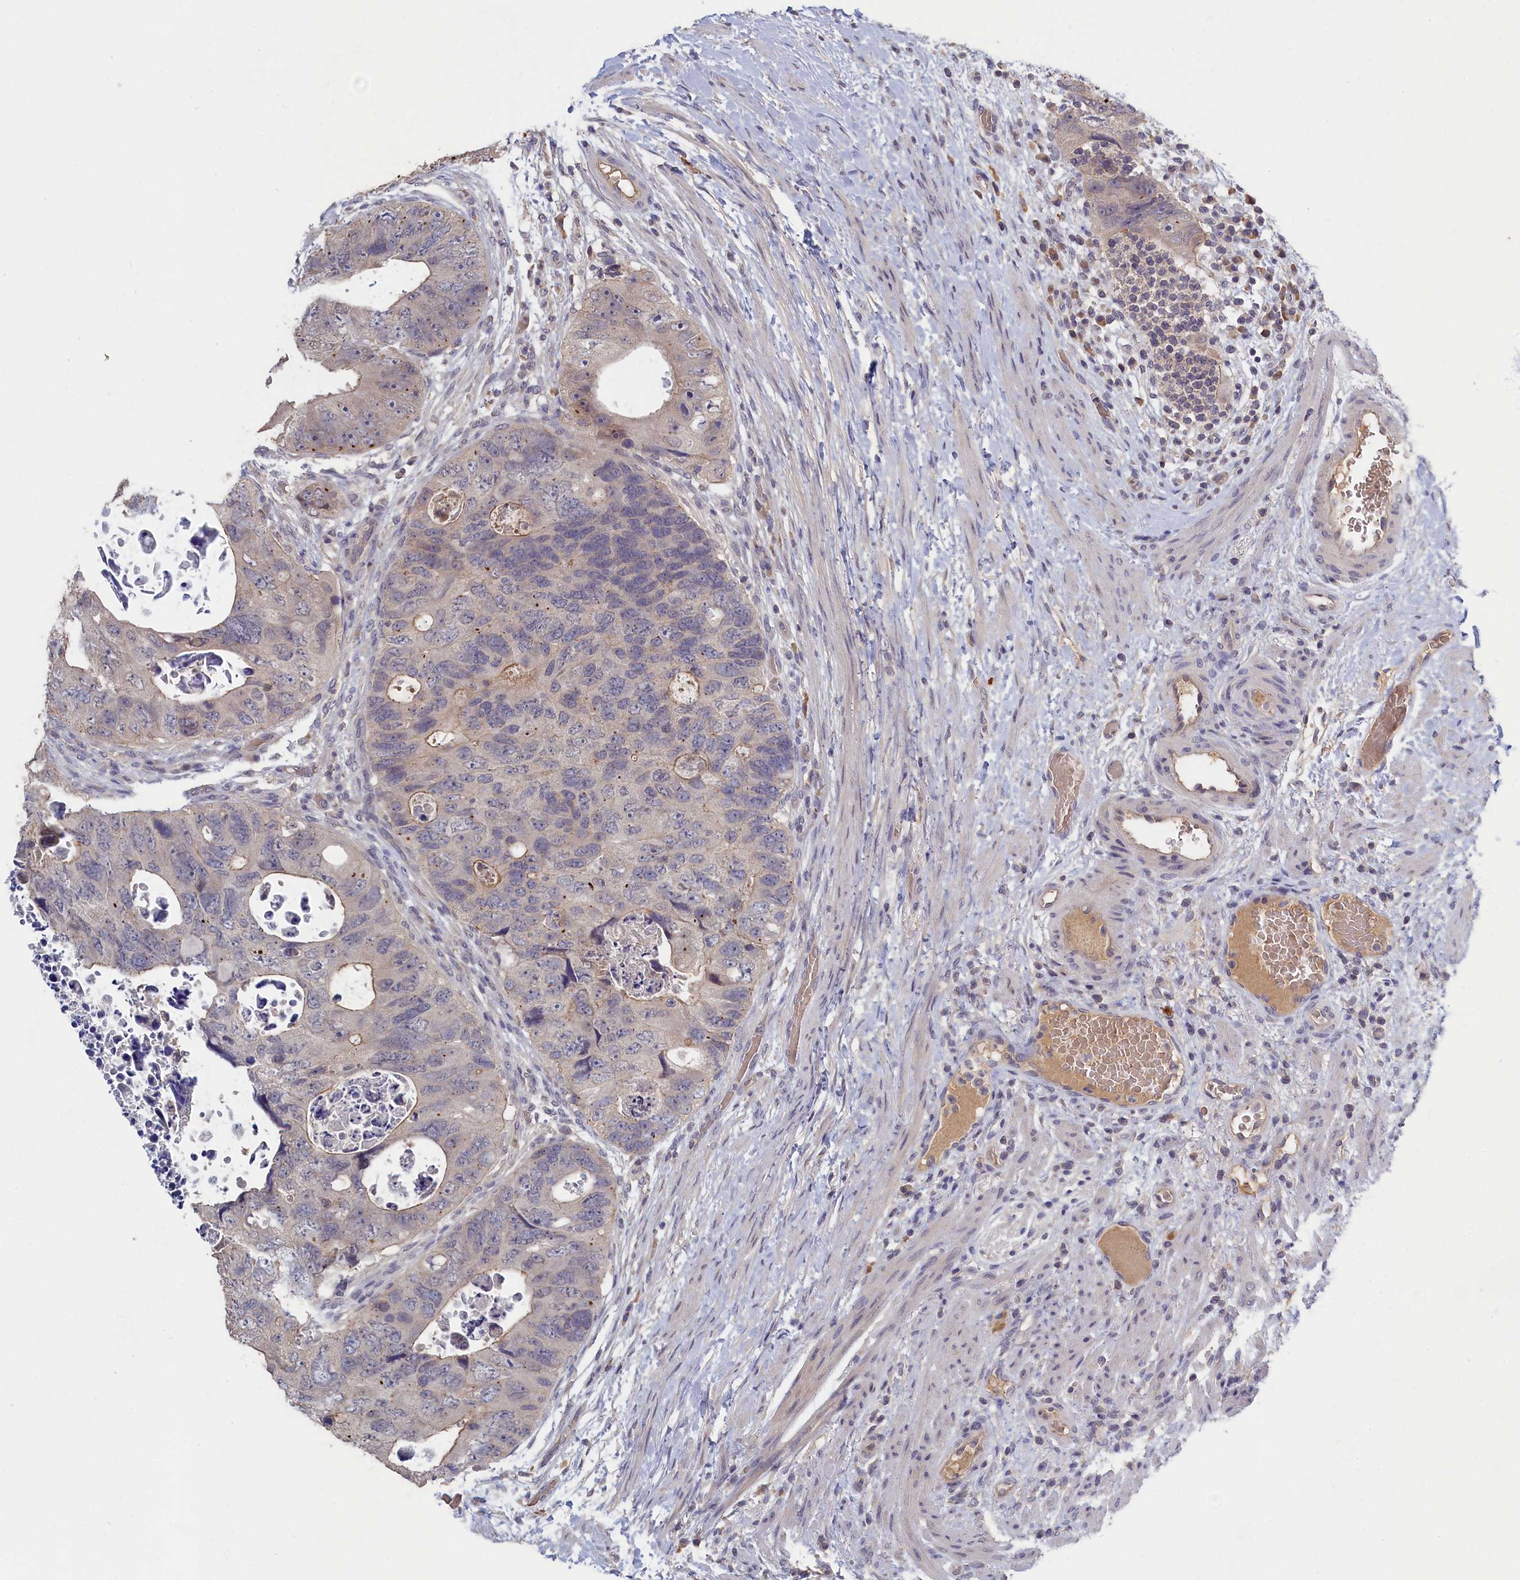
{"staining": {"intensity": "weak", "quantity": "<25%", "location": "cytoplasmic/membranous"}, "tissue": "colorectal cancer", "cell_type": "Tumor cells", "image_type": "cancer", "snomed": [{"axis": "morphology", "description": "Adenocarcinoma, NOS"}, {"axis": "topography", "description": "Rectum"}], "caption": "Tumor cells are negative for protein expression in human adenocarcinoma (colorectal).", "gene": "CELF5", "patient": {"sex": "male", "age": 59}}